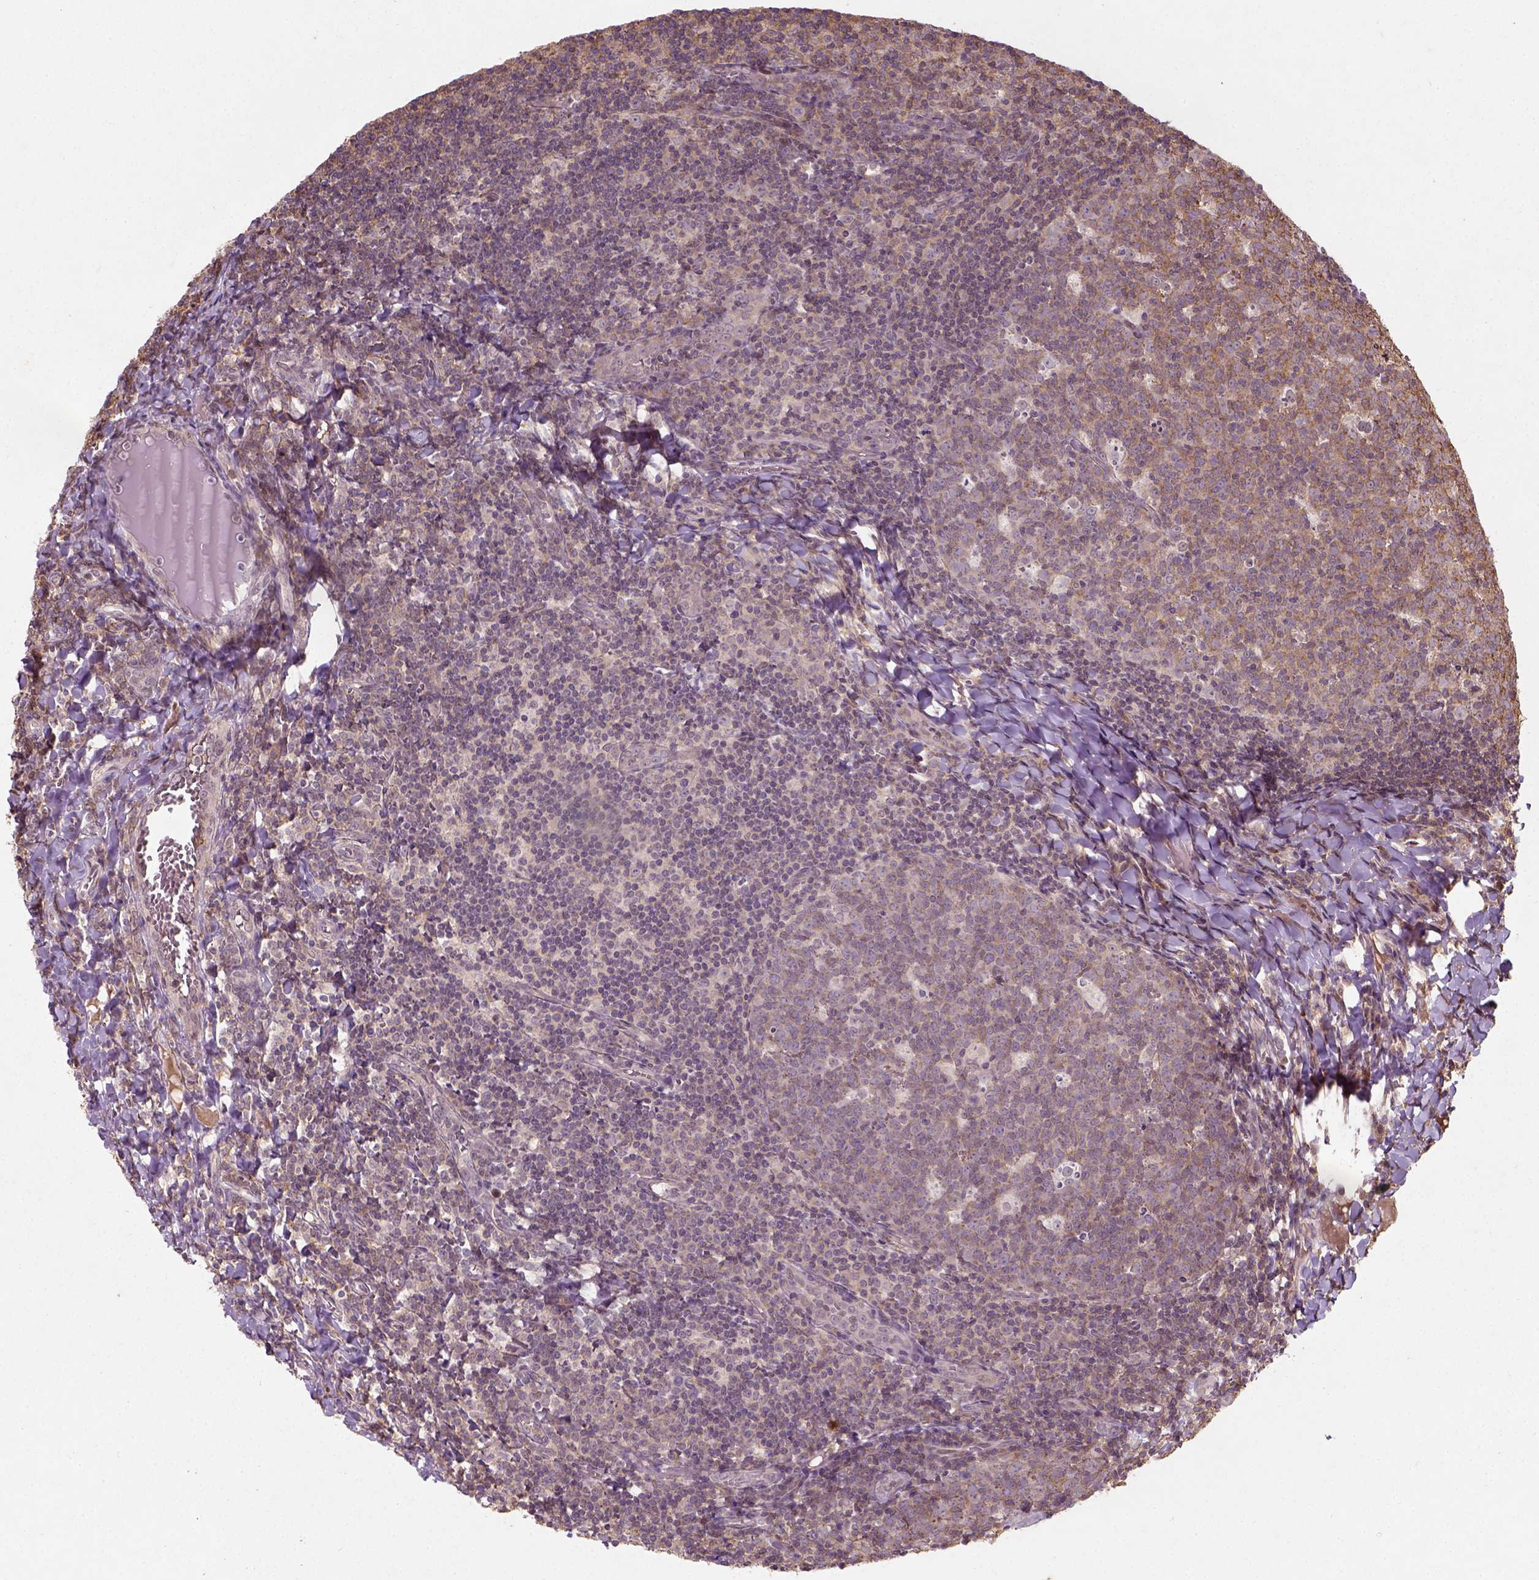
{"staining": {"intensity": "moderate", "quantity": ">75%", "location": "cytoplasmic/membranous"}, "tissue": "lymph node", "cell_type": "Germinal center cells", "image_type": "normal", "snomed": [{"axis": "morphology", "description": "Normal tissue, NOS"}, {"axis": "topography", "description": "Lymph node"}], "caption": "About >75% of germinal center cells in benign human lymph node demonstrate moderate cytoplasmic/membranous protein staining as visualized by brown immunohistochemical staining.", "gene": "CAMKK1", "patient": {"sex": "female", "age": 21}}